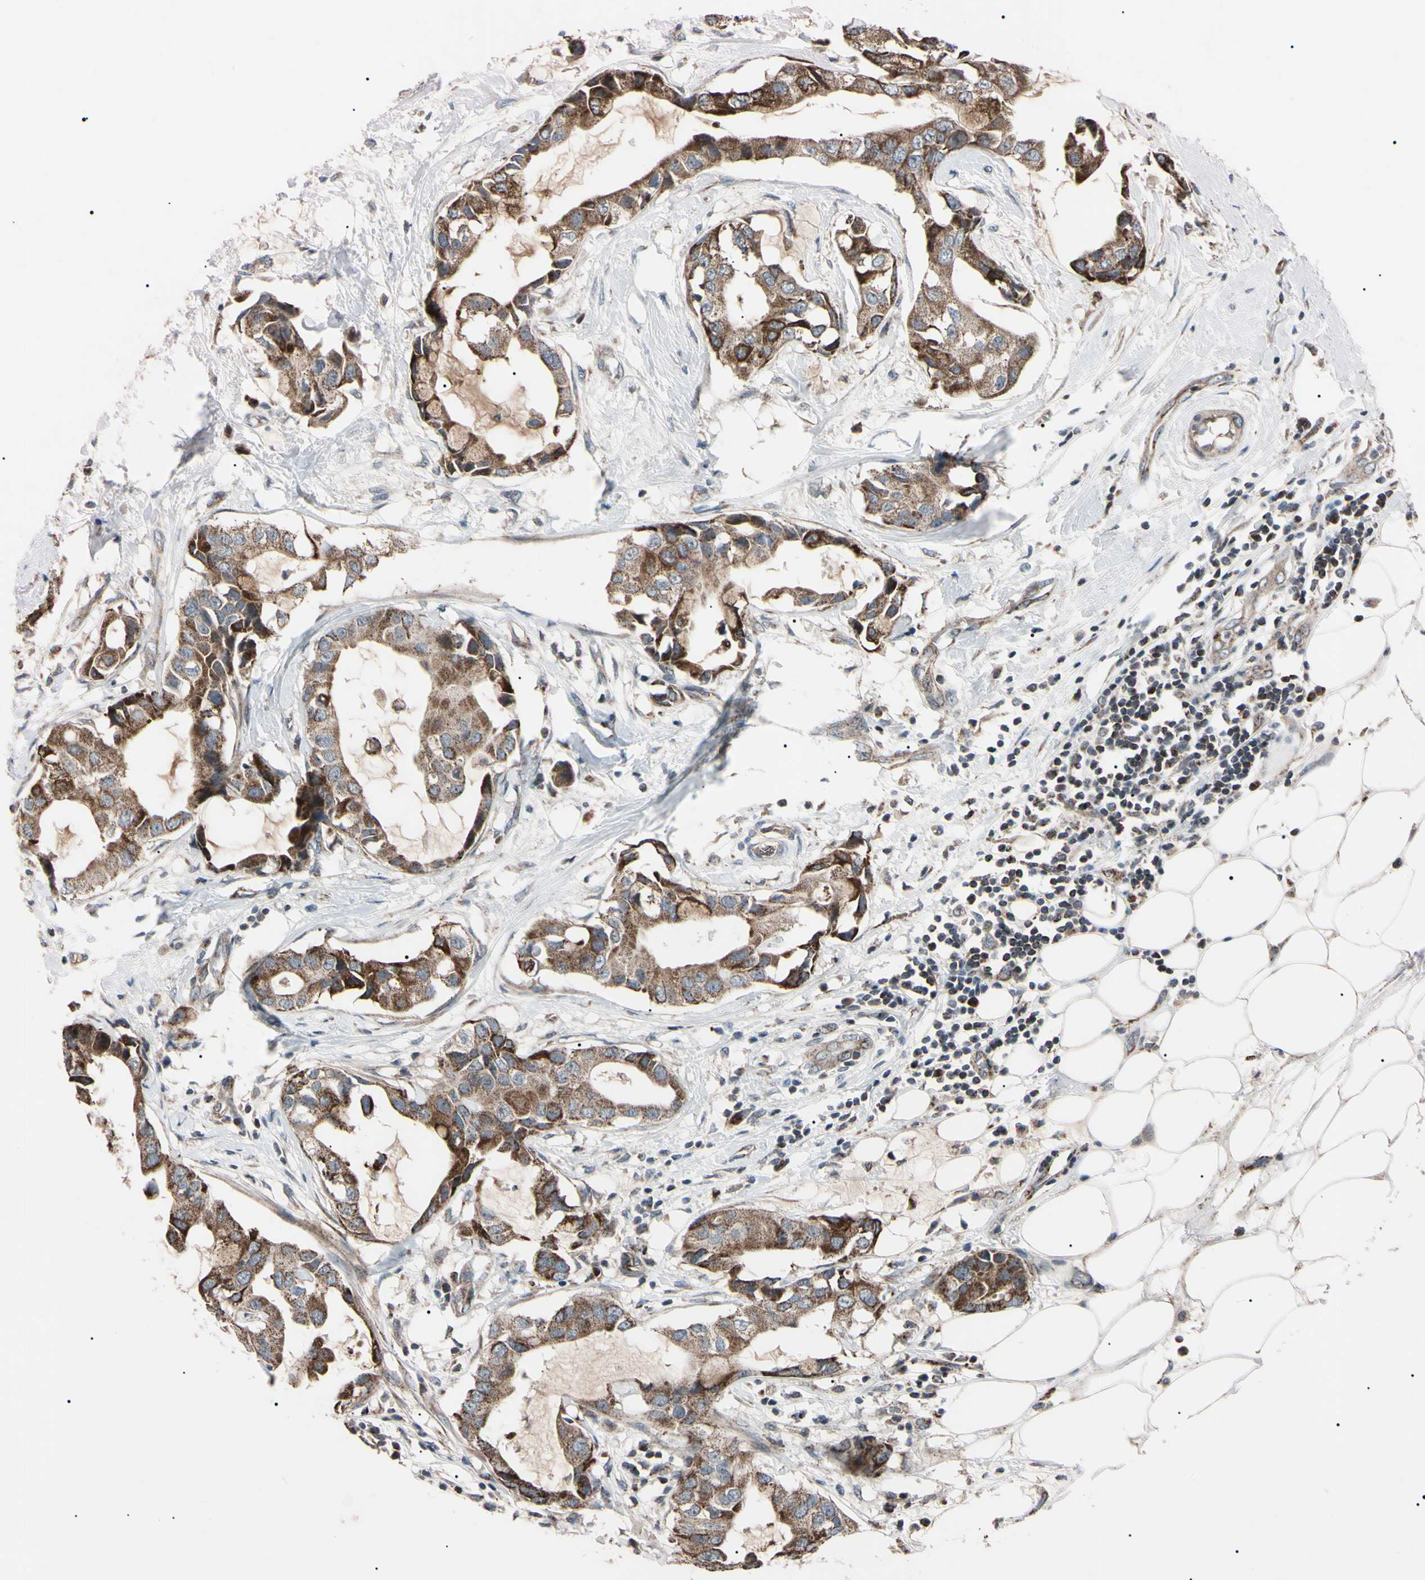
{"staining": {"intensity": "moderate", "quantity": ">75%", "location": "cytoplasmic/membranous"}, "tissue": "breast cancer", "cell_type": "Tumor cells", "image_type": "cancer", "snomed": [{"axis": "morphology", "description": "Duct carcinoma"}, {"axis": "topography", "description": "Breast"}], "caption": "A photomicrograph showing moderate cytoplasmic/membranous expression in about >75% of tumor cells in intraductal carcinoma (breast), as visualized by brown immunohistochemical staining.", "gene": "TNFRSF1A", "patient": {"sex": "female", "age": 40}}